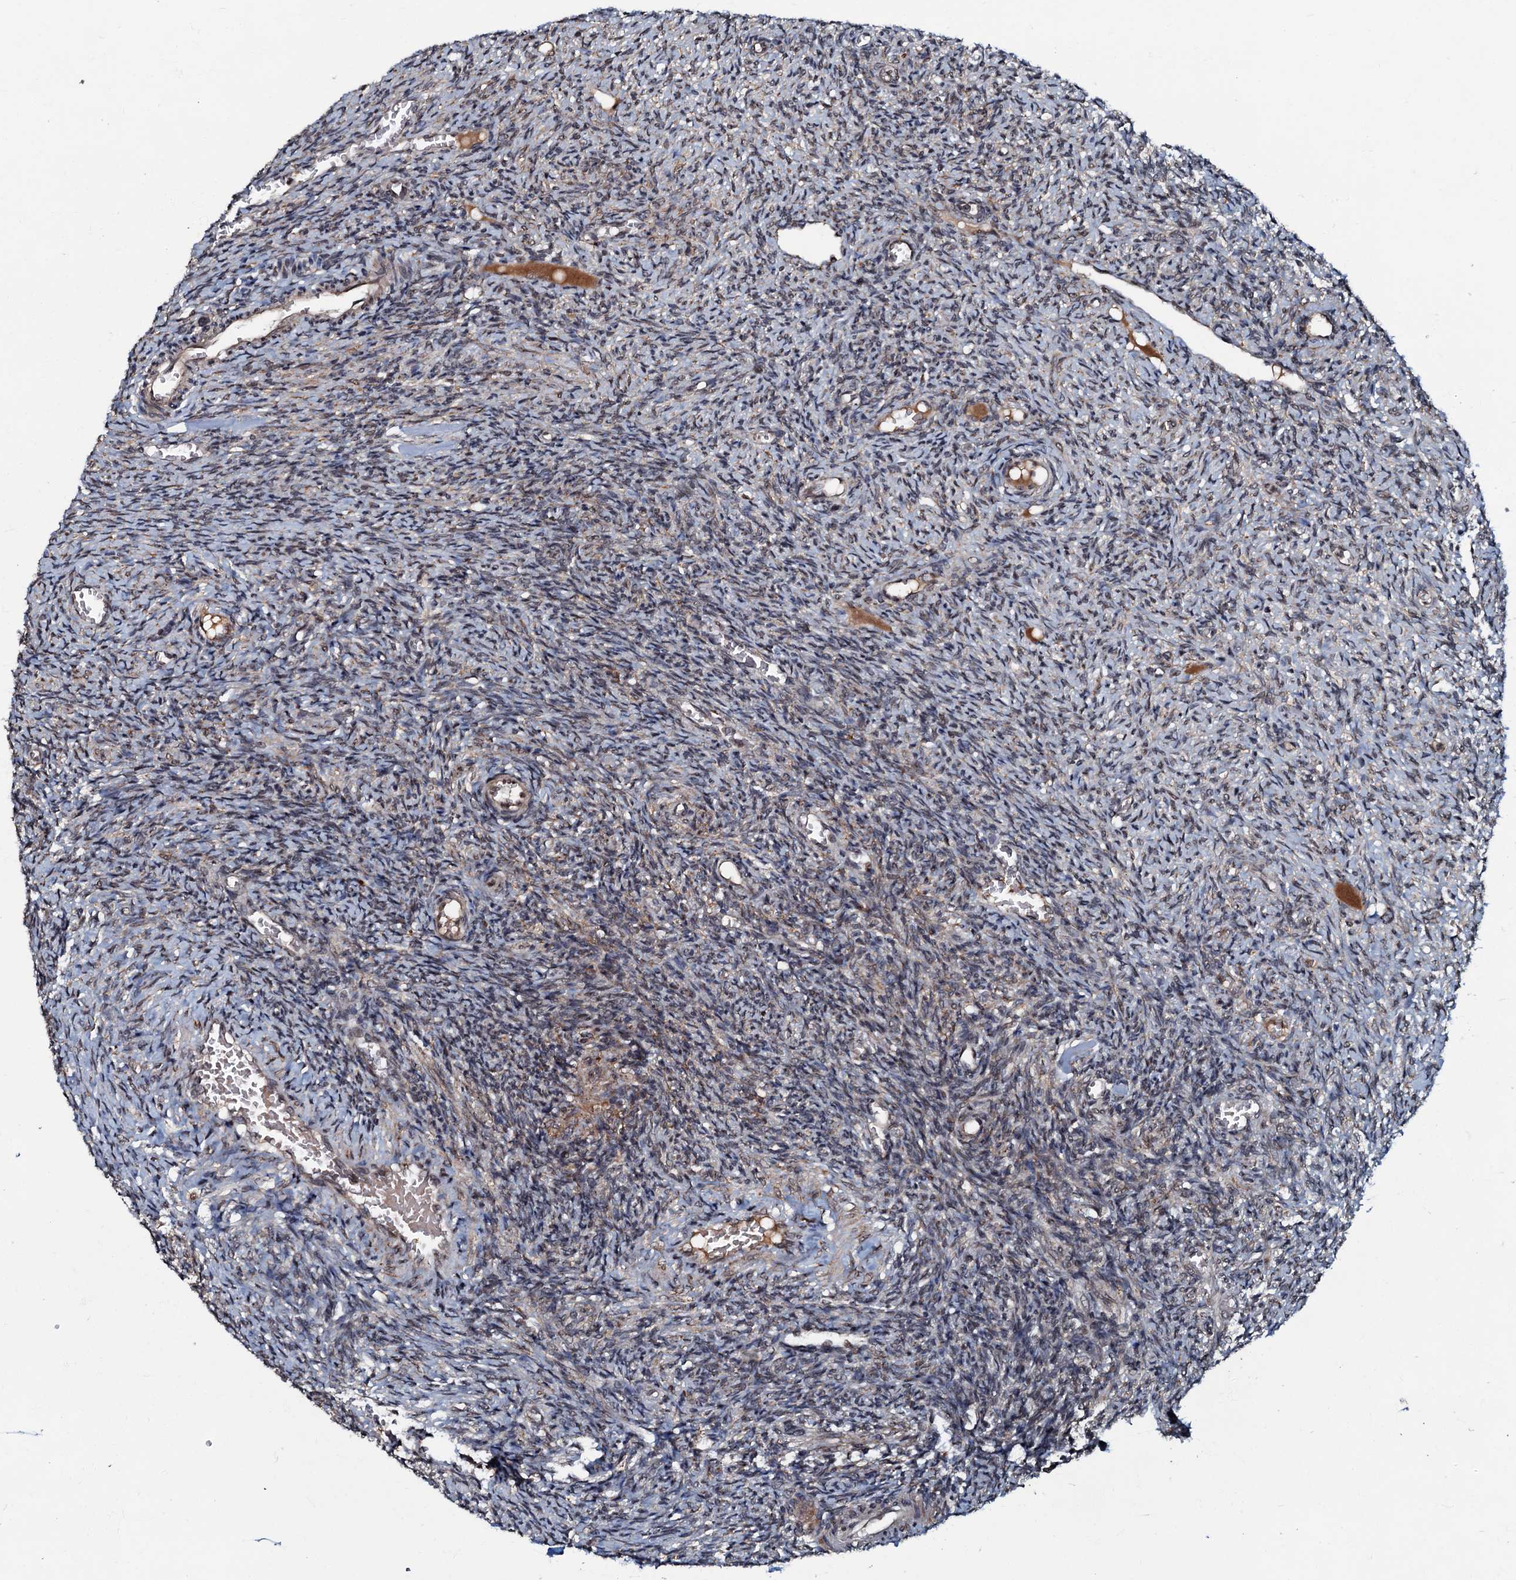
{"staining": {"intensity": "moderate", "quantity": "25%-75%", "location": "nuclear"}, "tissue": "ovary", "cell_type": "Ovarian stroma cells", "image_type": "normal", "snomed": [{"axis": "morphology", "description": "Normal tissue, NOS"}, {"axis": "topography", "description": "Ovary"}], "caption": "Normal ovary reveals moderate nuclear positivity in about 25%-75% of ovarian stroma cells, visualized by immunohistochemistry.", "gene": "C18orf32", "patient": {"sex": "female", "age": 27}}